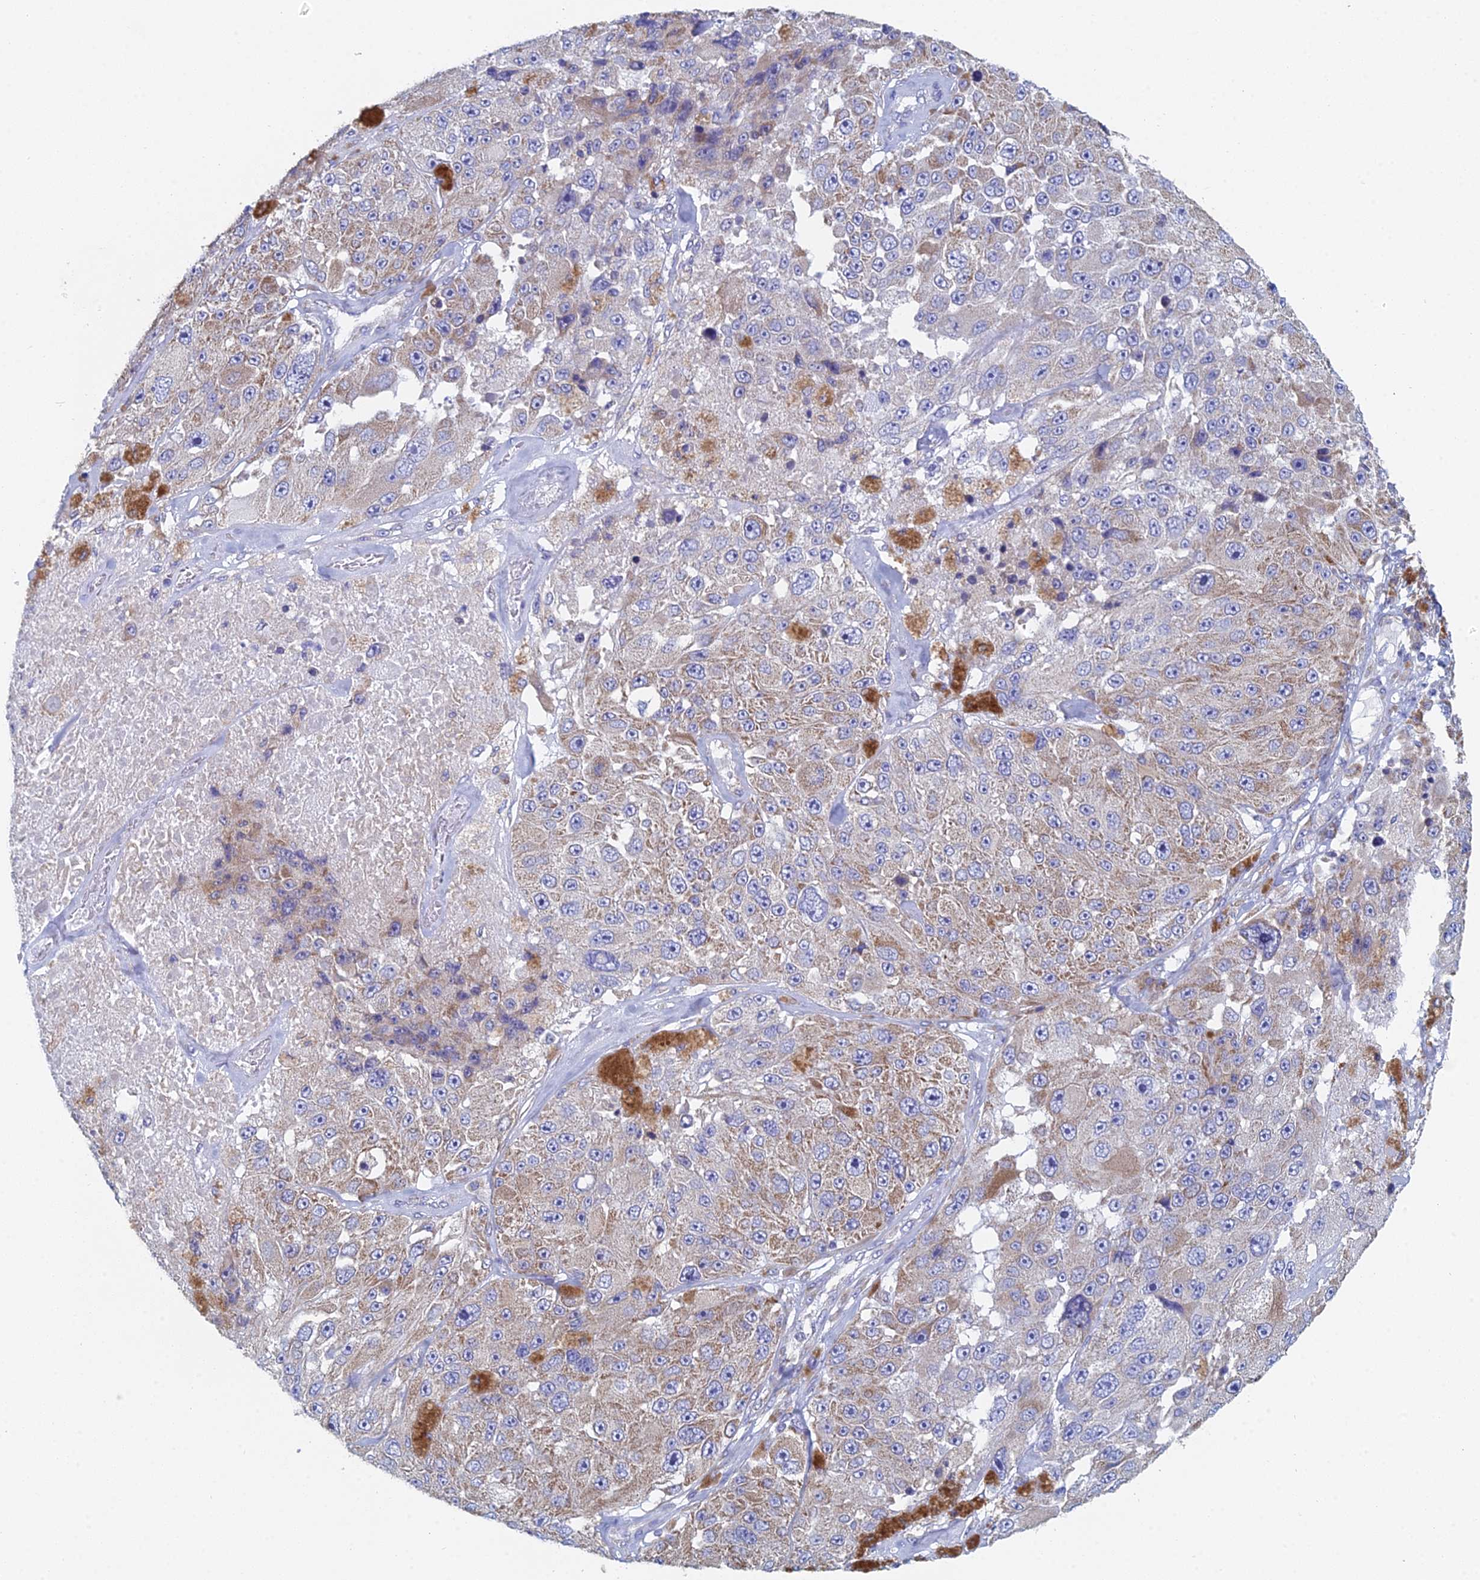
{"staining": {"intensity": "moderate", "quantity": "25%-75%", "location": "cytoplasmic/membranous"}, "tissue": "melanoma", "cell_type": "Tumor cells", "image_type": "cancer", "snomed": [{"axis": "morphology", "description": "Malignant melanoma, Metastatic site"}, {"axis": "topography", "description": "Lymph node"}], "caption": "Approximately 25%-75% of tumor cells in melanoma demonstrate moderate cytoplasmic/membranous protein expression as visualized by brown immunohistochemical staining.", "gene": "CRACR2B", "patient": {"sex": "male", "age": 62}}